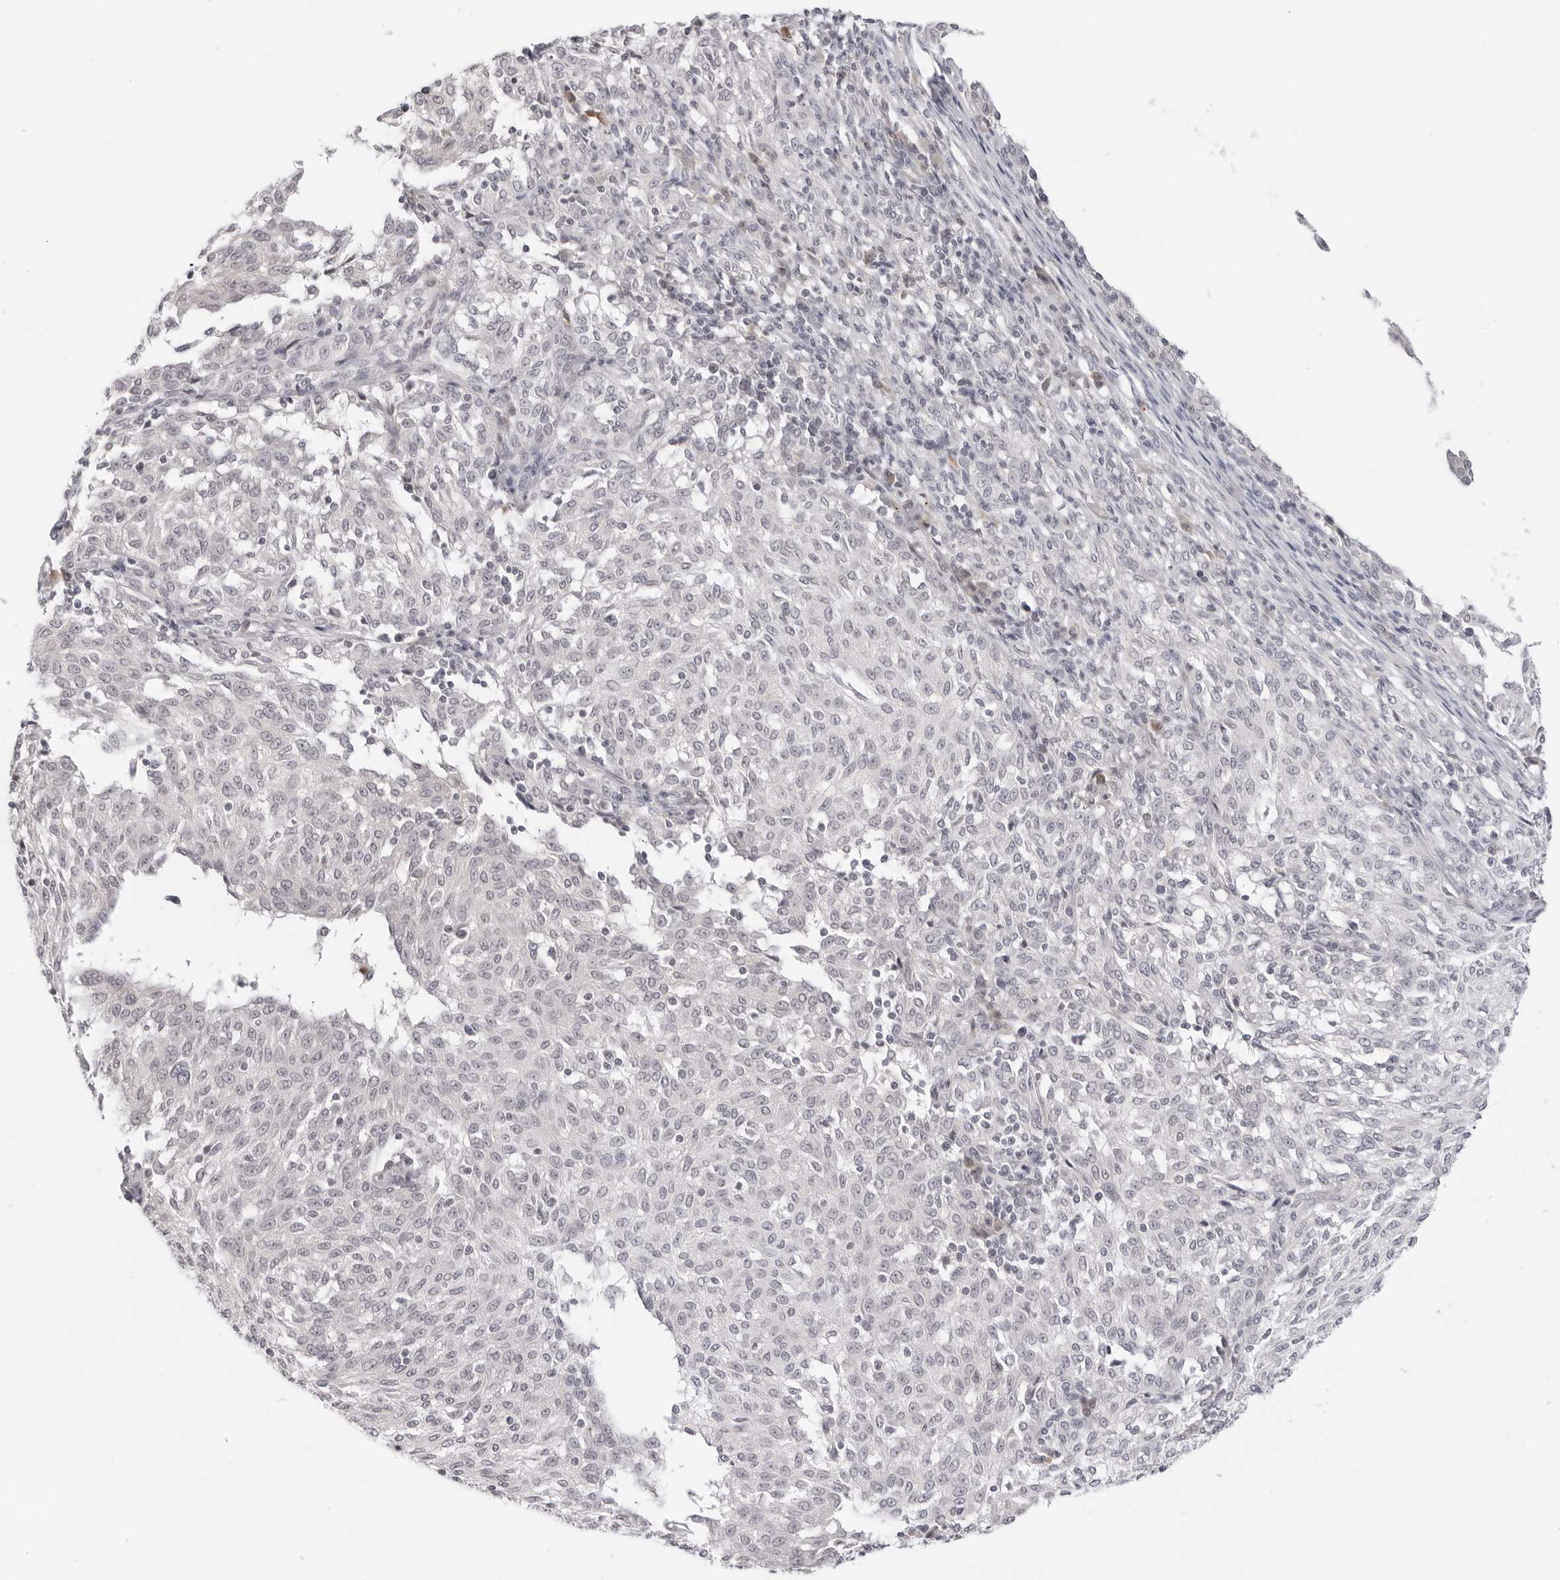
{"staining": {"intensity": "negative", "quantity": "none", "location": "none"}, "tissue": "melanoma", "cell_type": "Tumor cells", "image_type": "cancer", "snomed": [{"axis": "morphology", "description": "Malignant melanoma, NOS"}, {"axis": "topography", "description": "Skin"}], "caption": "Photomicrograph shows no significant protein positivity in tumor cells of melanoma. (DAB immunohistochemistry (IHC) with hematoxylin counter stain).", "gene": "STRADB", "patient": {"sex": "female", "age": 72}}